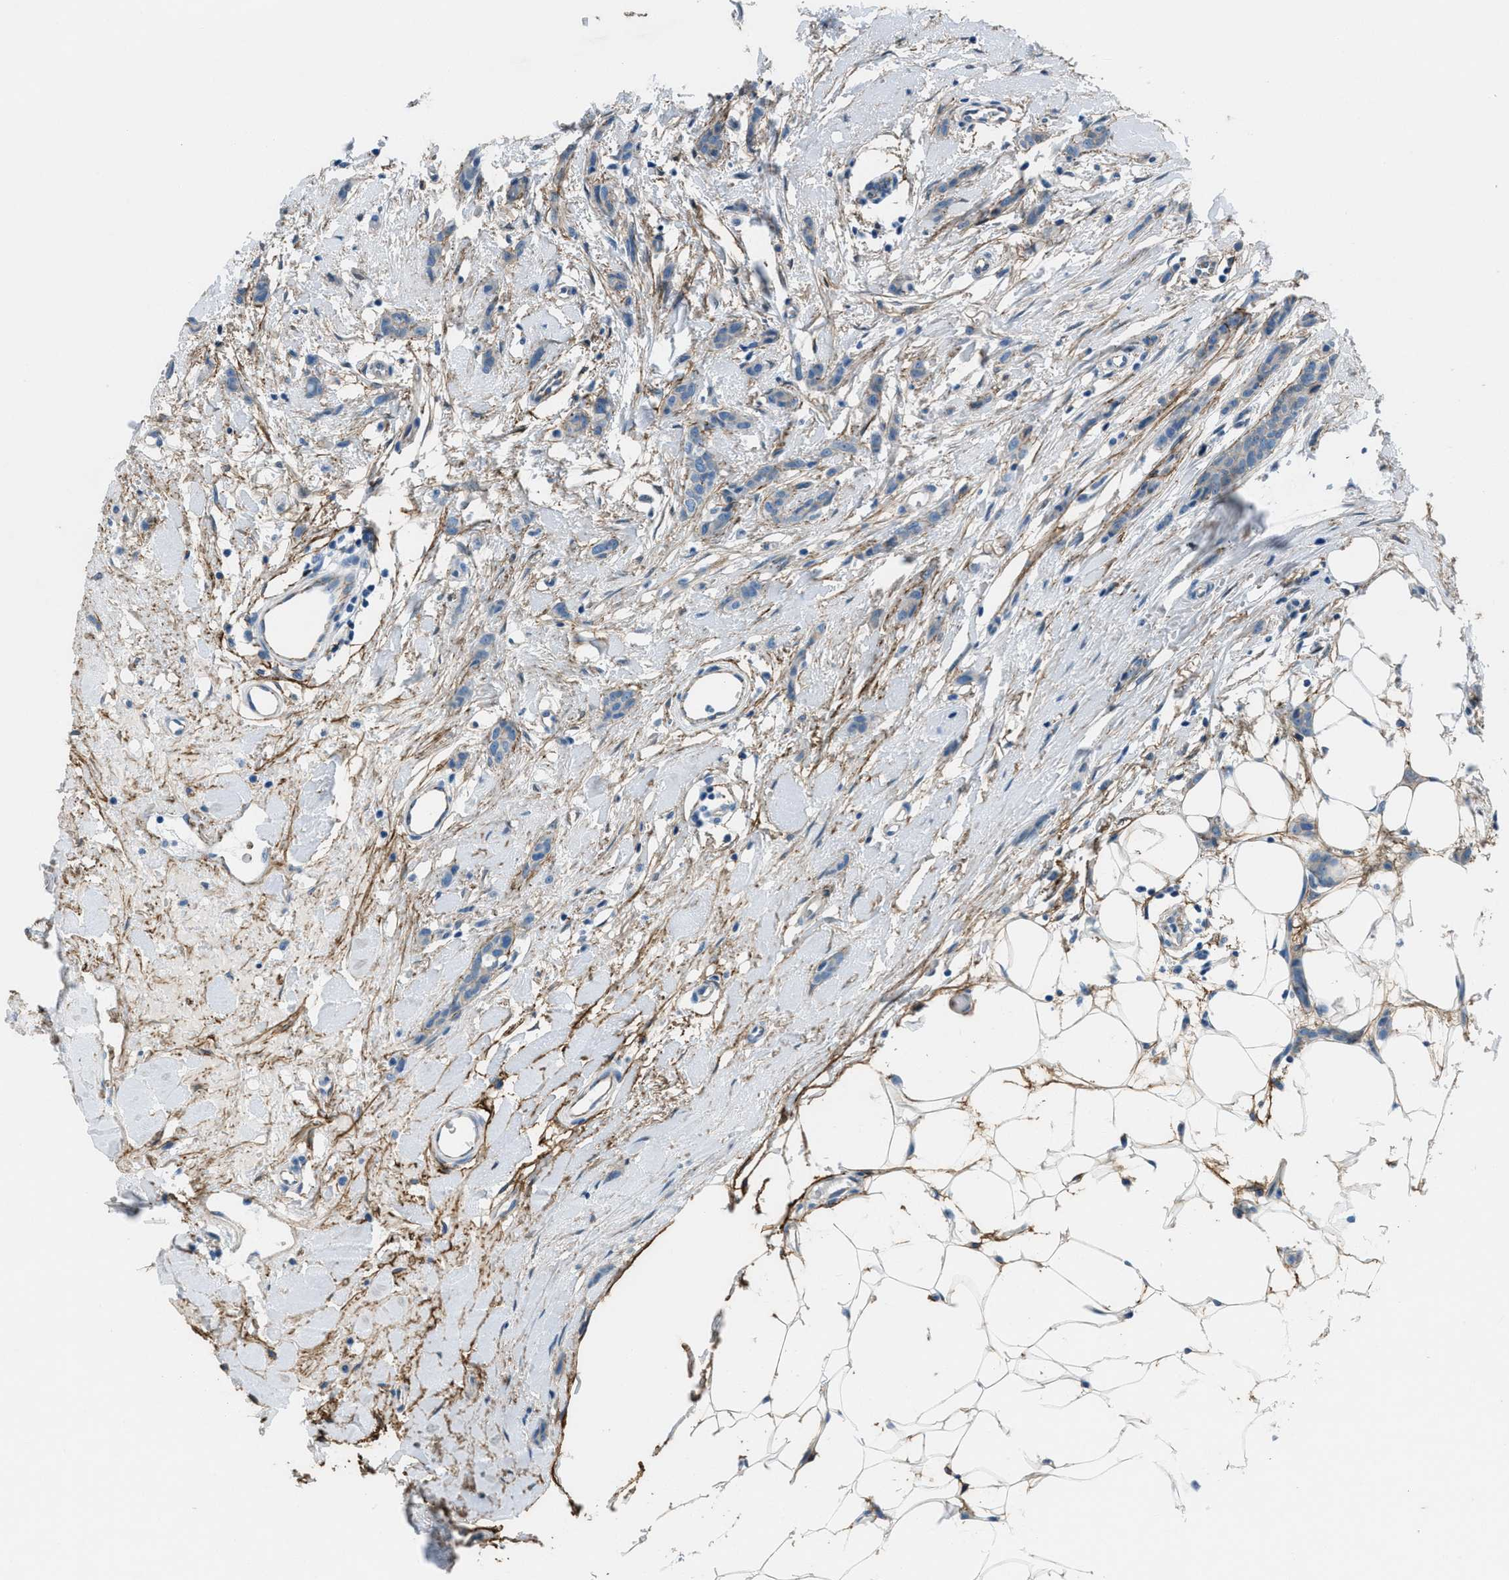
{"staining": {"intensity": "negative", "quantity": "none", "location": "none"}, "tissue": "breast cancer", "cell_type": "Tumor cells", "image_type": "cancer", "snomed": [{"axis": "morphology", "description": "Lobular carcinoma"}, {"axis": "topography", "description": "Skin"}, {"axis": "topography", "description": "Breast"}], "caption": "A high-resolution histopathology image shows immunohistochemistry (IHC) staining of breast lobular carcinoma, which shows no significant staining in tumor cells.", "gene": "FBN1", "patient": {"sex": "female", "age": 46}}